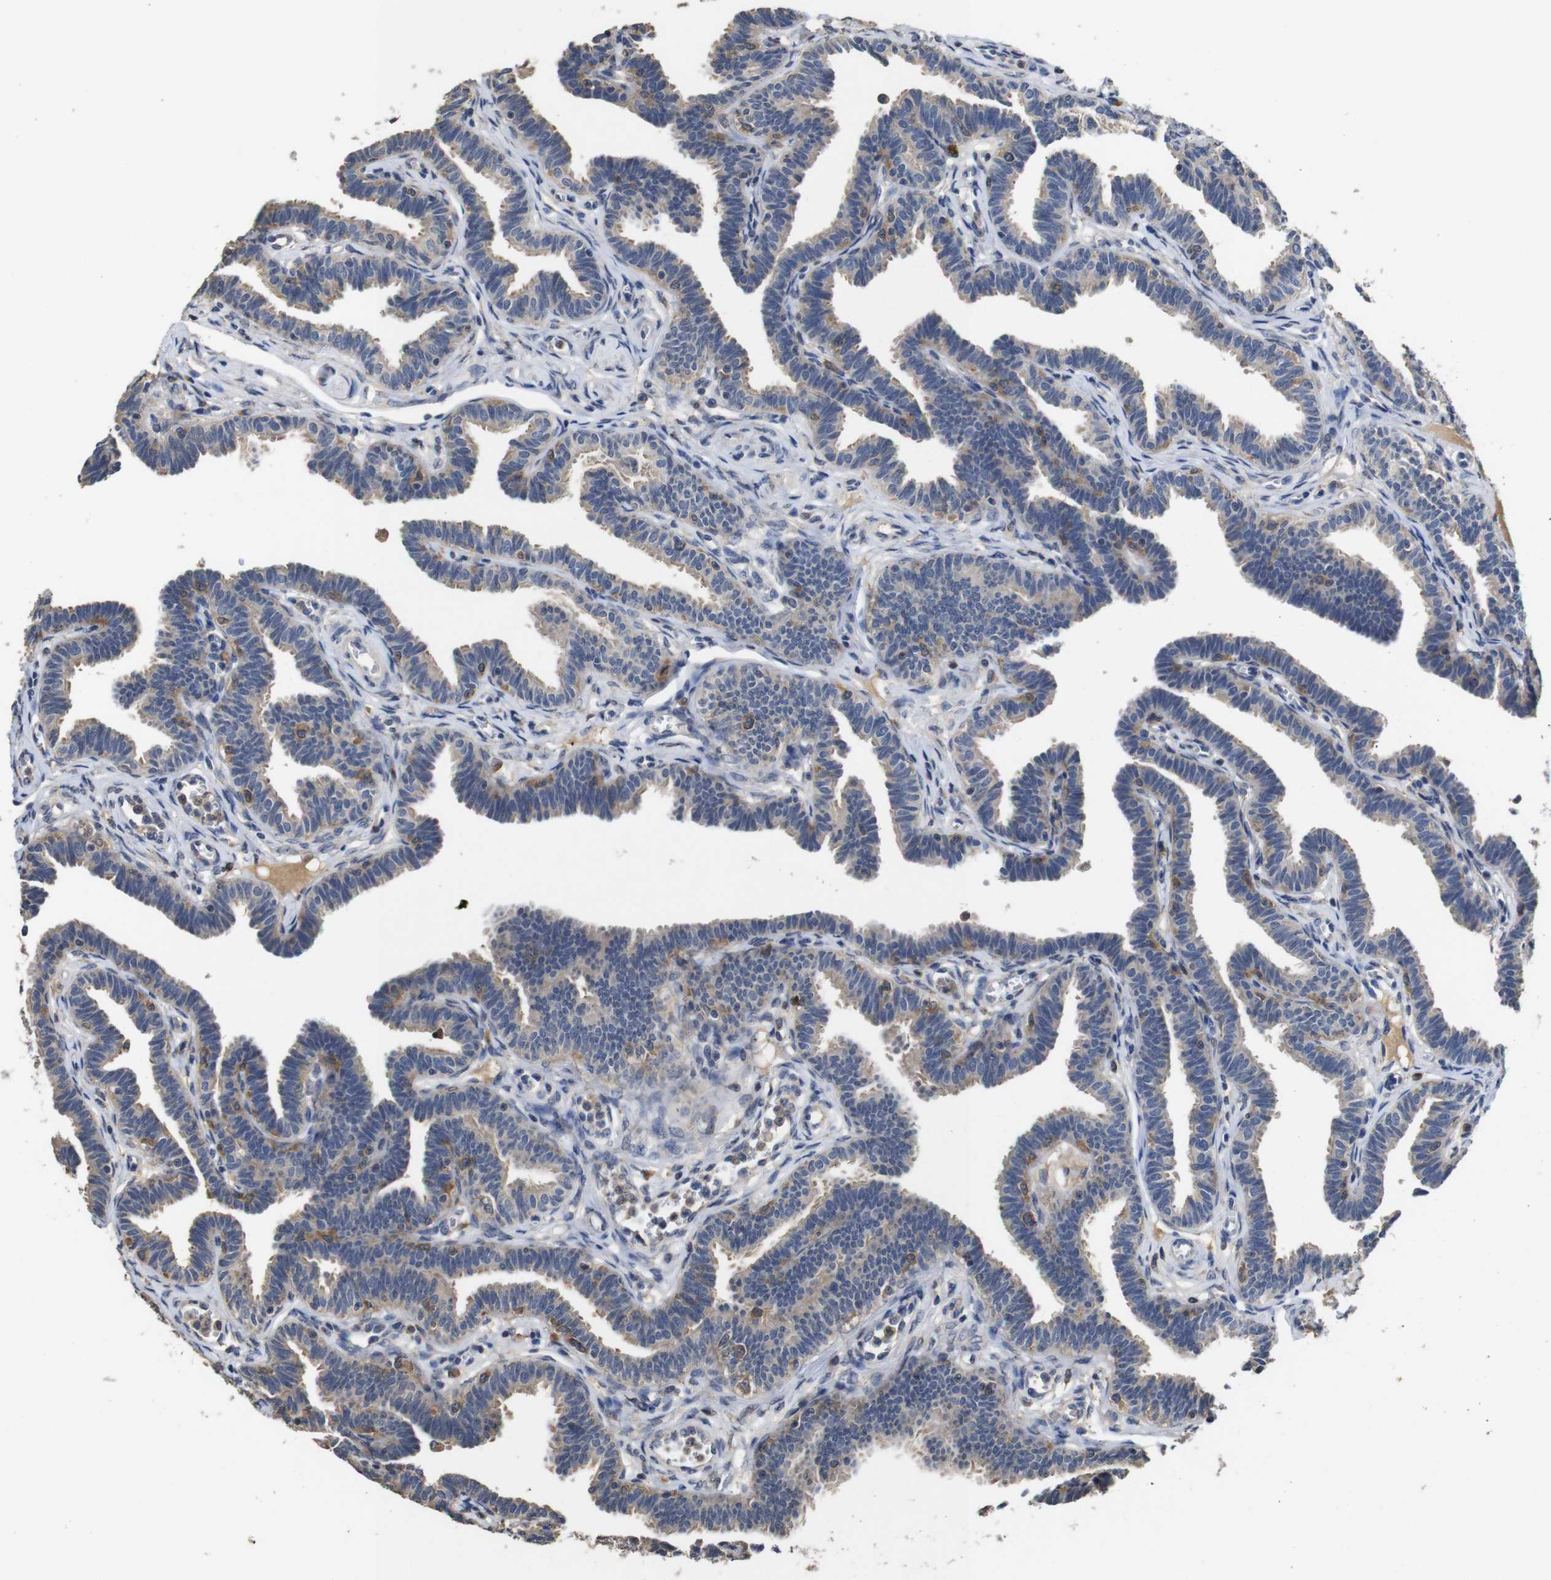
{"staining": {"intensity": "weak", "quantity": "25%-75%", "location": "cytoplasmic/membranous"}, "tissue": "fallopian tube", "cell_type": "Glandular cells", "image_type": "normal", "snomed": [{"axis": "morphology", "description": "Normal tissue, NOS"}, {"axis": "topography", "description": "Fallopian tube"}, {"axis": "topography", "description": "Ovary"}], "caption": "Immunohistochemistry of normal human fallopian tube reveals low levels of weak cytoplasmic/membranous staining in approximately 25%-75% of glandular cells. (IHC, brightfield microscopy, high magnification).", "gene": "ARHGAP24", "patient": {"sex": "female", "age": 23}}